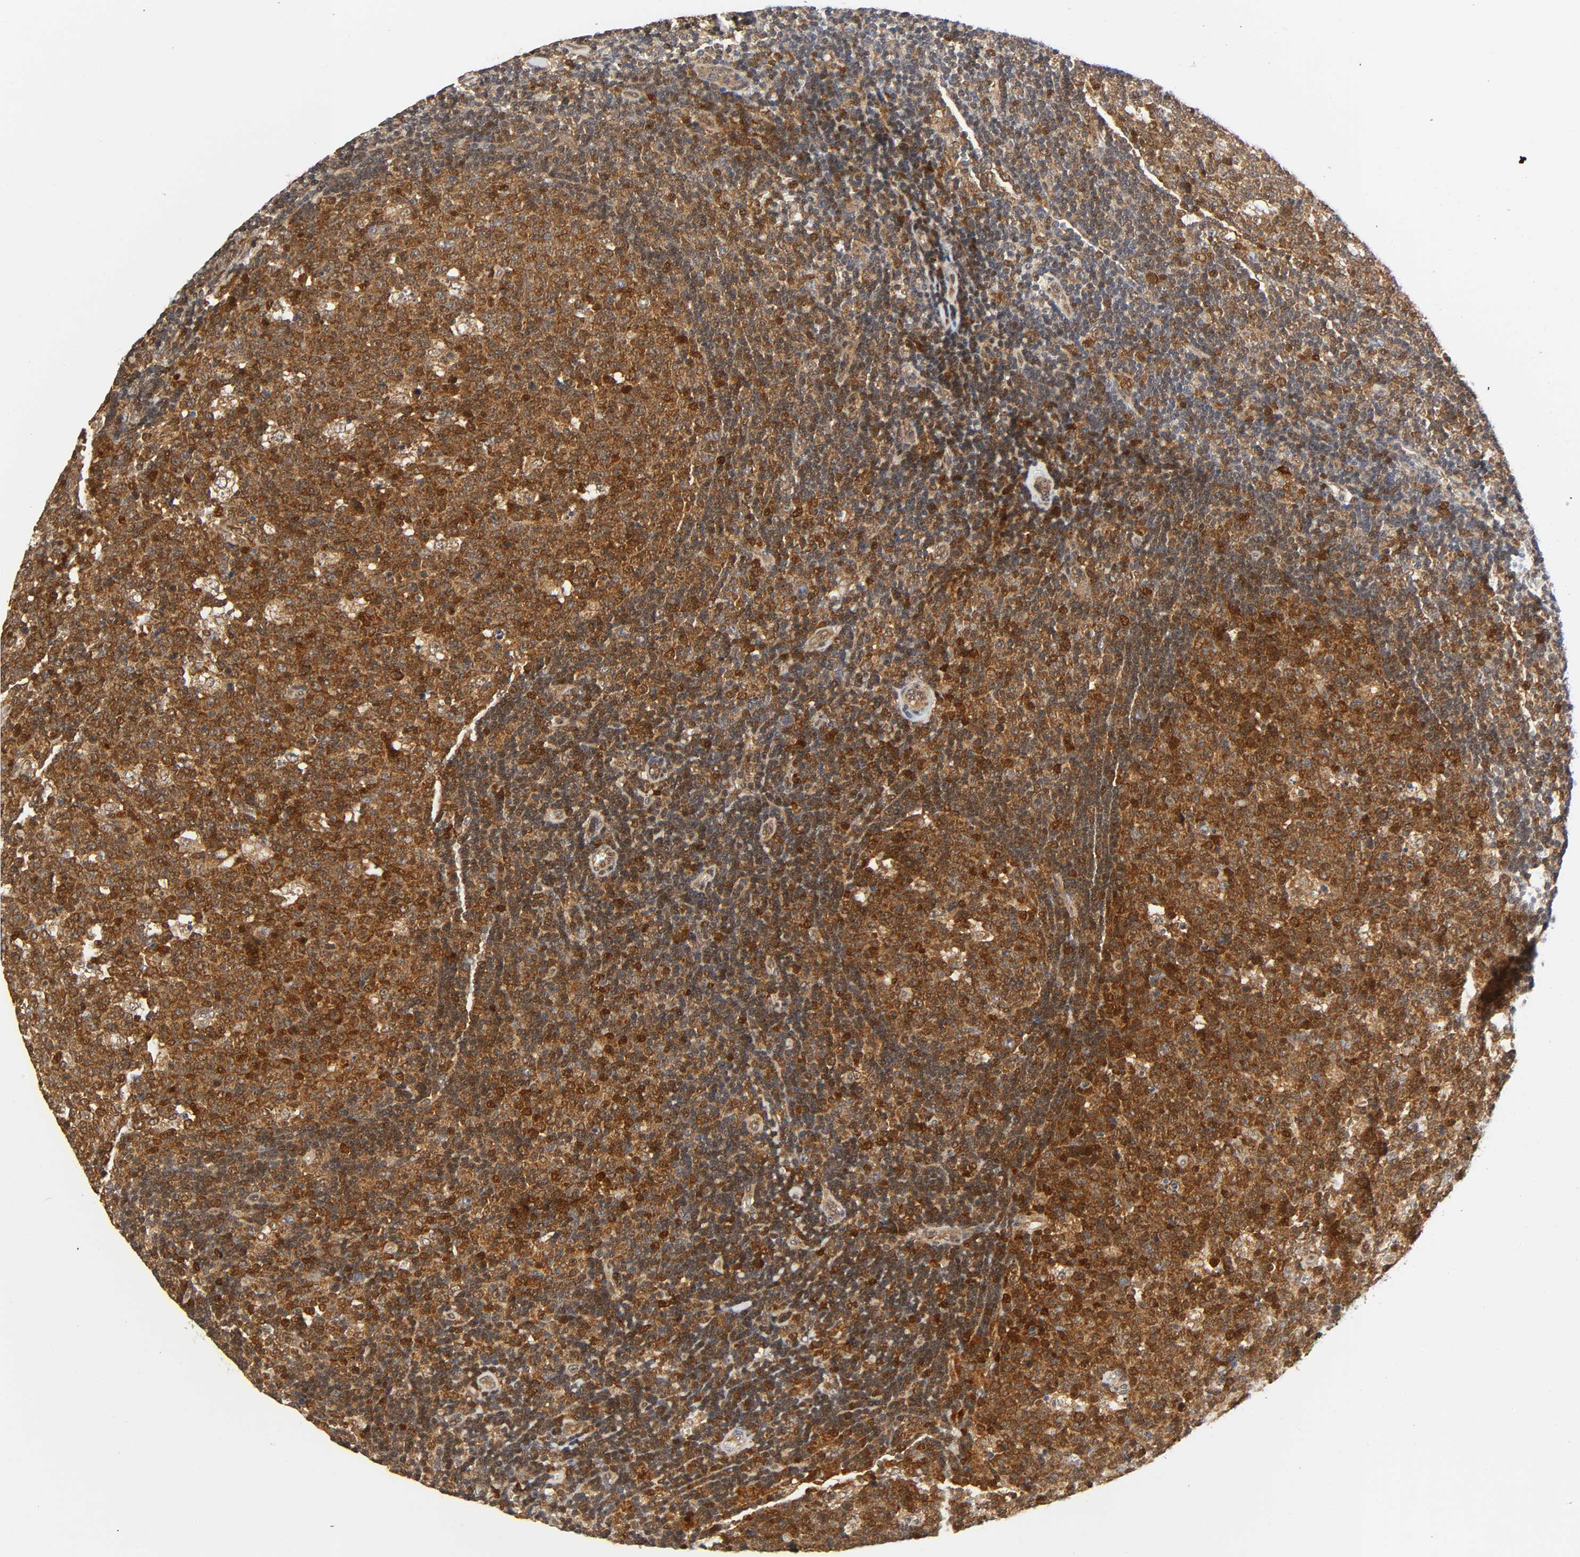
{"staining": {"intensity": "moderate", "quantity": ">75%", "location": "cytoplasmic/membranous,nuclear"}, "tissue": "lymph node", "cell_type": "Germinal center cells", "image_type": "normal", "snomed": [{"axis": "morphology", "description": "Normal tissue, NOS"}, {"axis": "topography", "description": "Lymph node"}, {"axis": "topography", "description": "Salivary gland"}], "caption": "The micrograph demonstrates immunohistochemical staining of benign lymph node. There is moderate cytoplasmic/membranous,nuclear expression is seen in approximately >75% of germinal center cells.", "gene": "CASP9", "patient": {"sex": "male", "age": 8}}